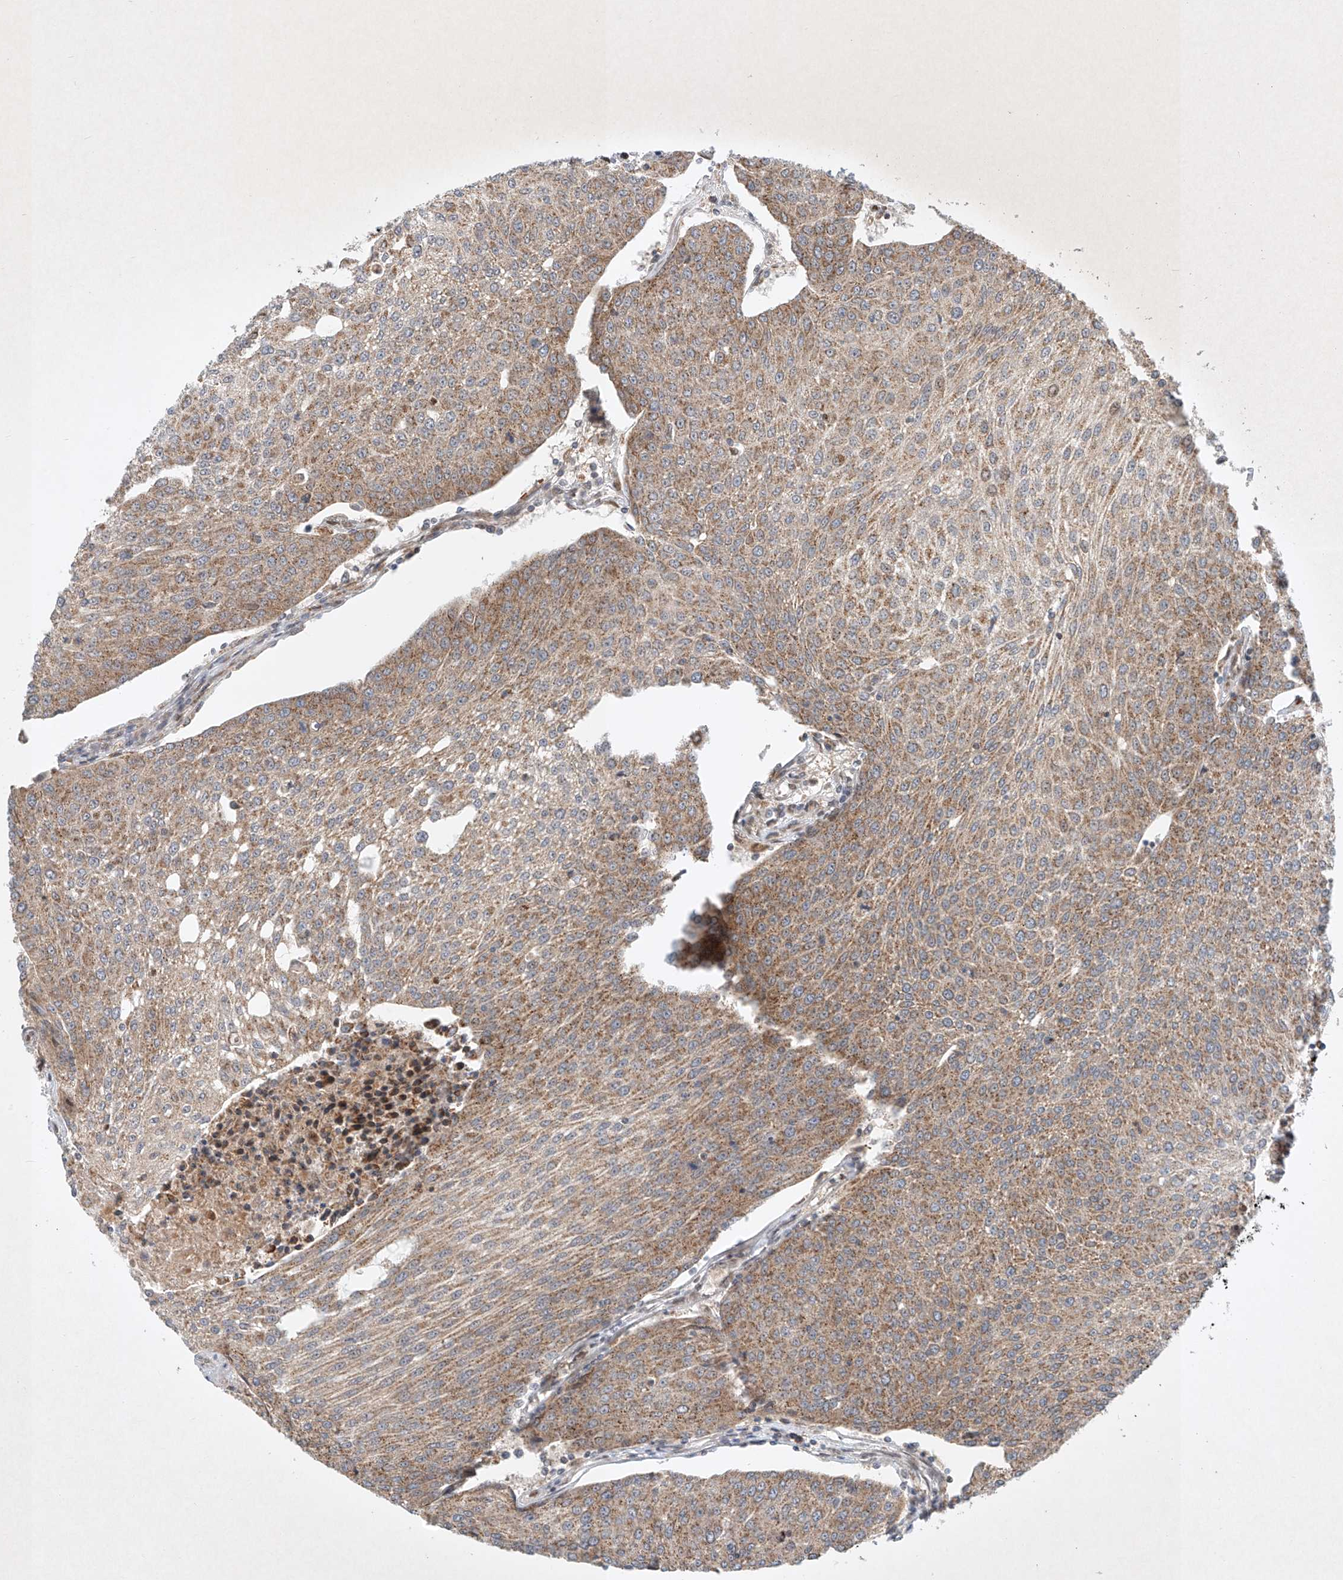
{"staining": {"intensity": "moderate", "quantity": ">75%", "location": "cytoplasmic/membranous"}, "tissue": "urothelial cancer", "cell_type": "Tumor cells", "image_type": "cancer", "snomed": [{"axis": "morphology", "description": "Urothelial carcinoma, High grade"}, {"axis": "topography", "description": "Urinary bladder"}], "caption": "A brown stain labels moderate cytoplasmic/membranous expression of a protein in urothelial carcinoma (high-grade) tumor cells. (DAB = brown stain, brightfield microscopy at high magnification).", "gene": "EPG5", "patient": {"sex": "female", "age": 85}}